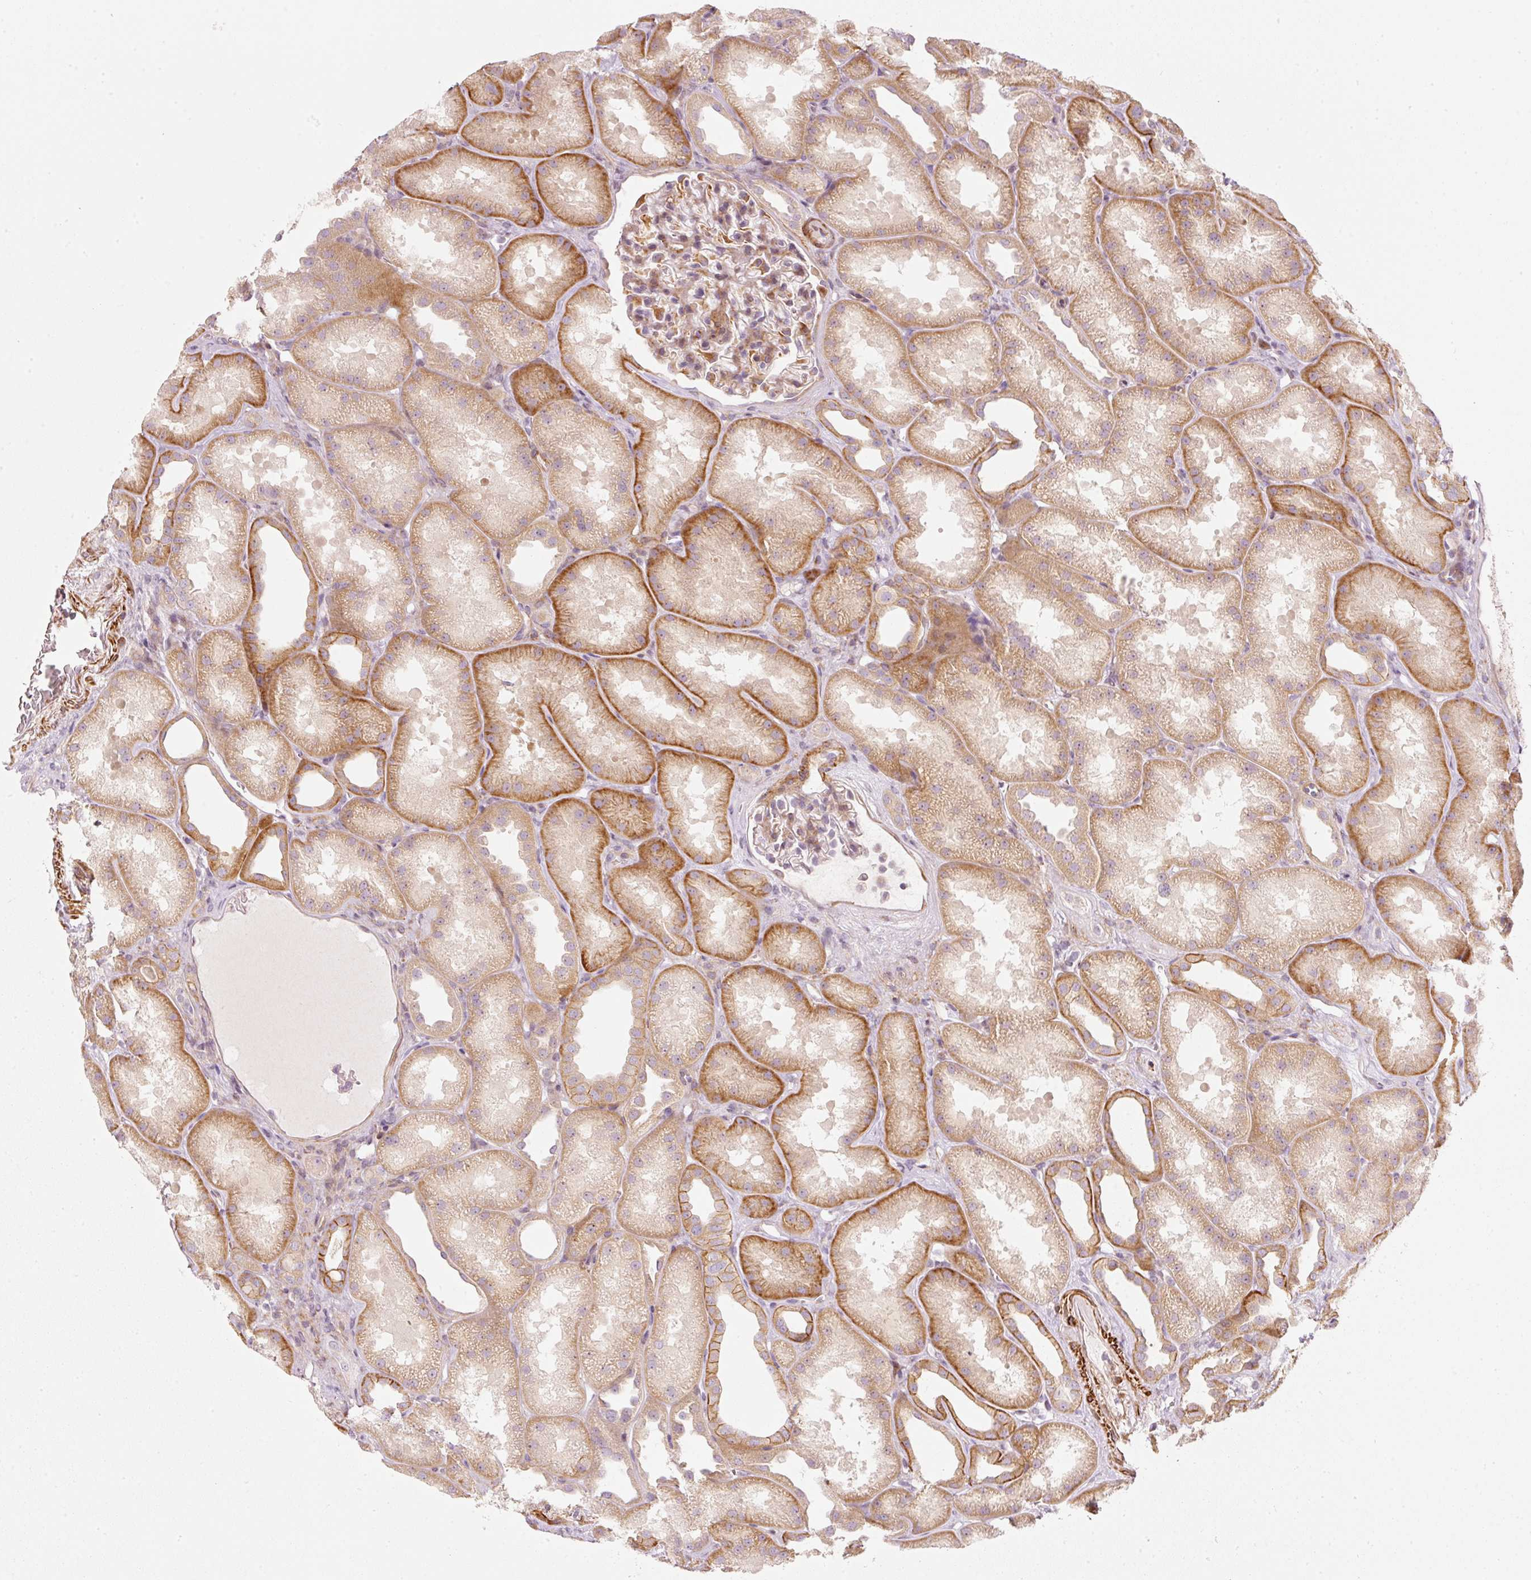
{"staining": {"intensity": "weak", "quantity": ">75%", "location": "cytoplasmic/membranous"}, "tissue": "kidney", "cell_type": "Cells in glomeruli", "image_type": "normal", "snomed": [{"axis": "morphology", "description": "Normal tissue, NOS"}, {"axis": "topography", "description": "Kidney"}], "caption": "Protein analysis of unremarkable kidney exhibits weak cytoplasmic/membranous positivity in about >75% of cells in glomeruli.", "gene": "KCNQ1", "patient": {"sex": "male", "age": 61}}